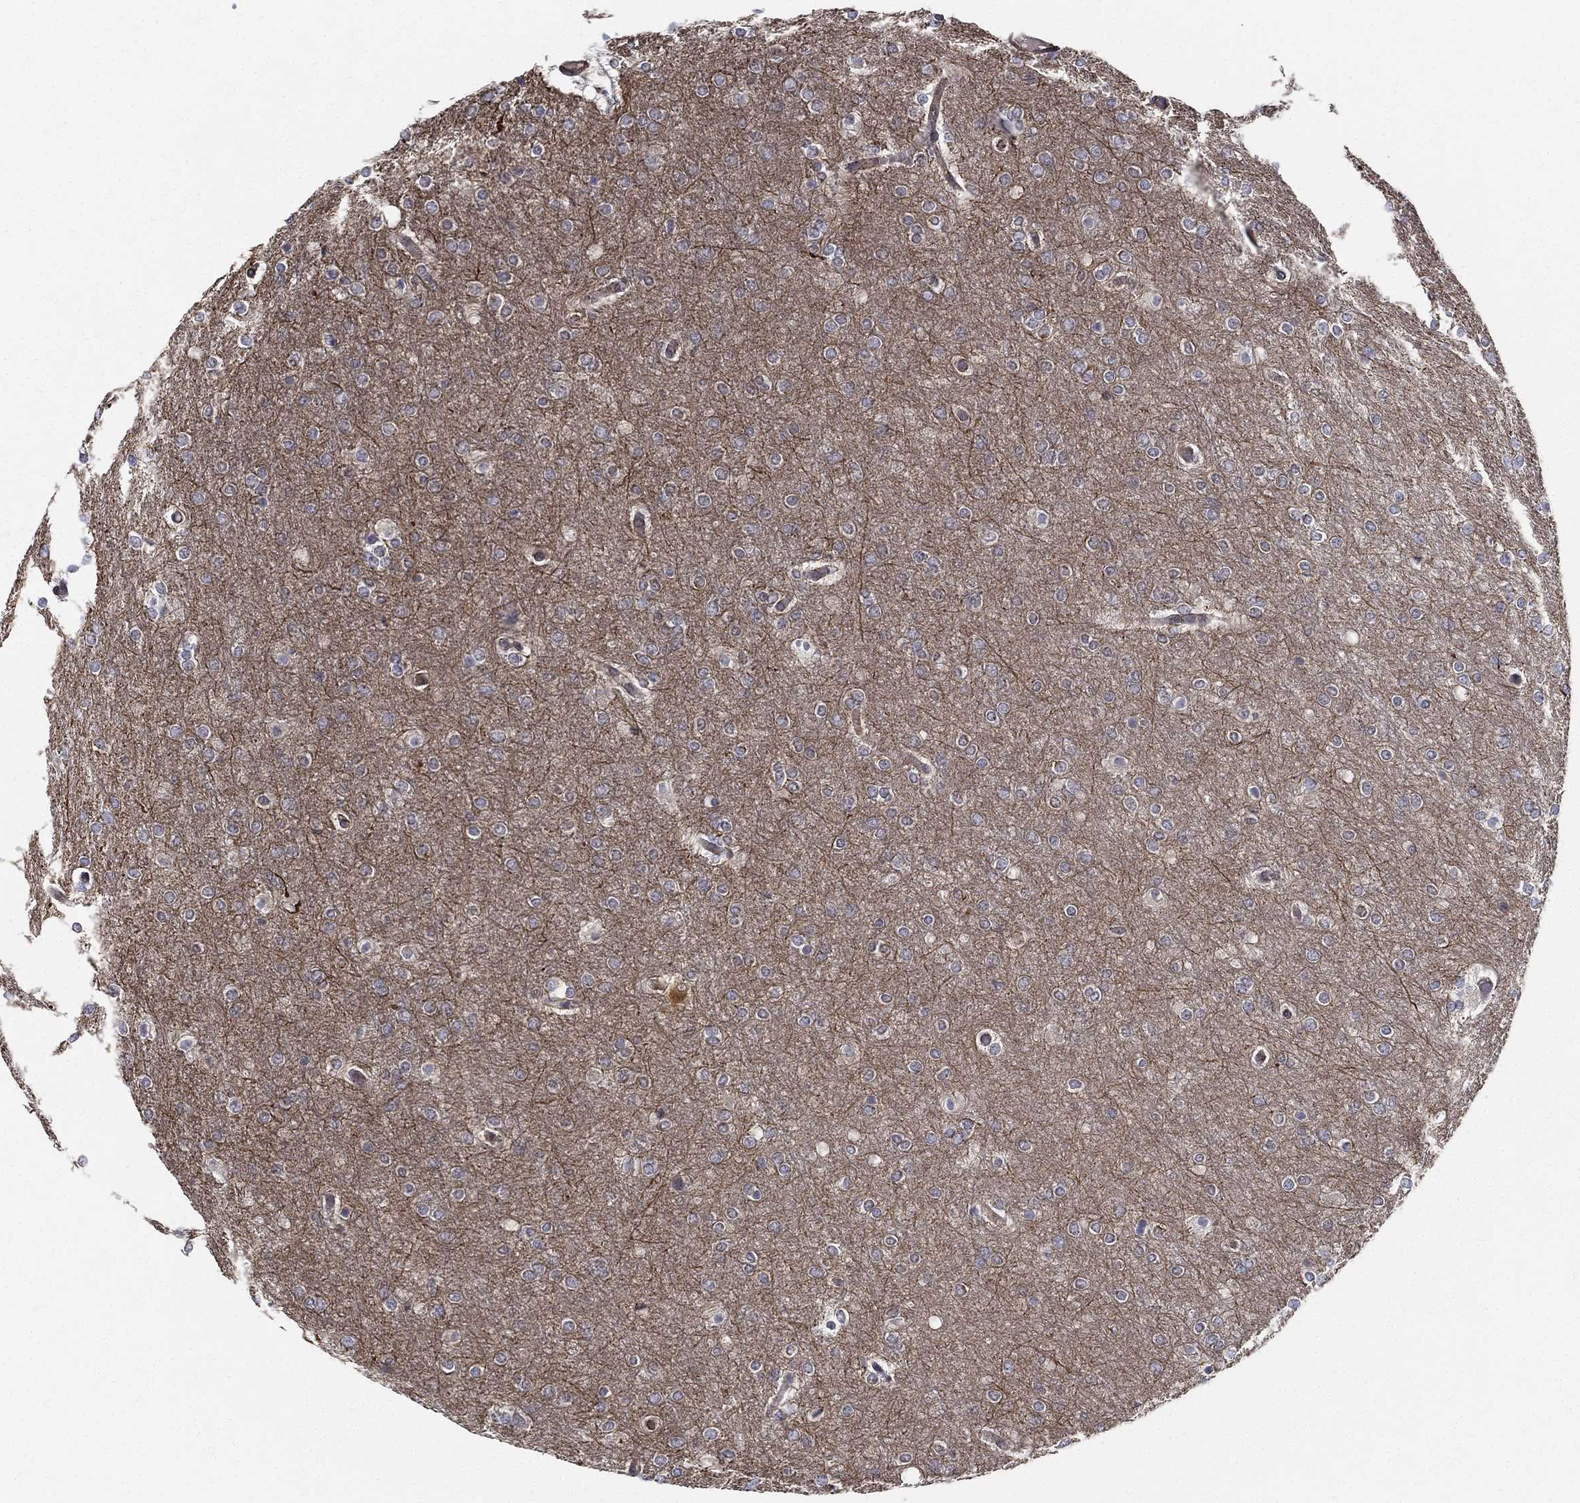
{"staining": {"intensity": "negative", "quantity": "none", "location": "none"}, "tissue": "glioma", "cell_type": "Tumor cells", "image_type": "cancer", "snomed": [{"axis": "morphology", "description": "Glioma, malignant, High grade"}, {"axis": "topography", "description": "Brain"}], "caption": "An image of human malignant glioma (high-grade) is negative for staining in tumor cells. (DAB IHC visualized using brightfield microscopy, high magnification).", "gene": "LRRC56", "patient": {"sex": "female", "age": 61}}